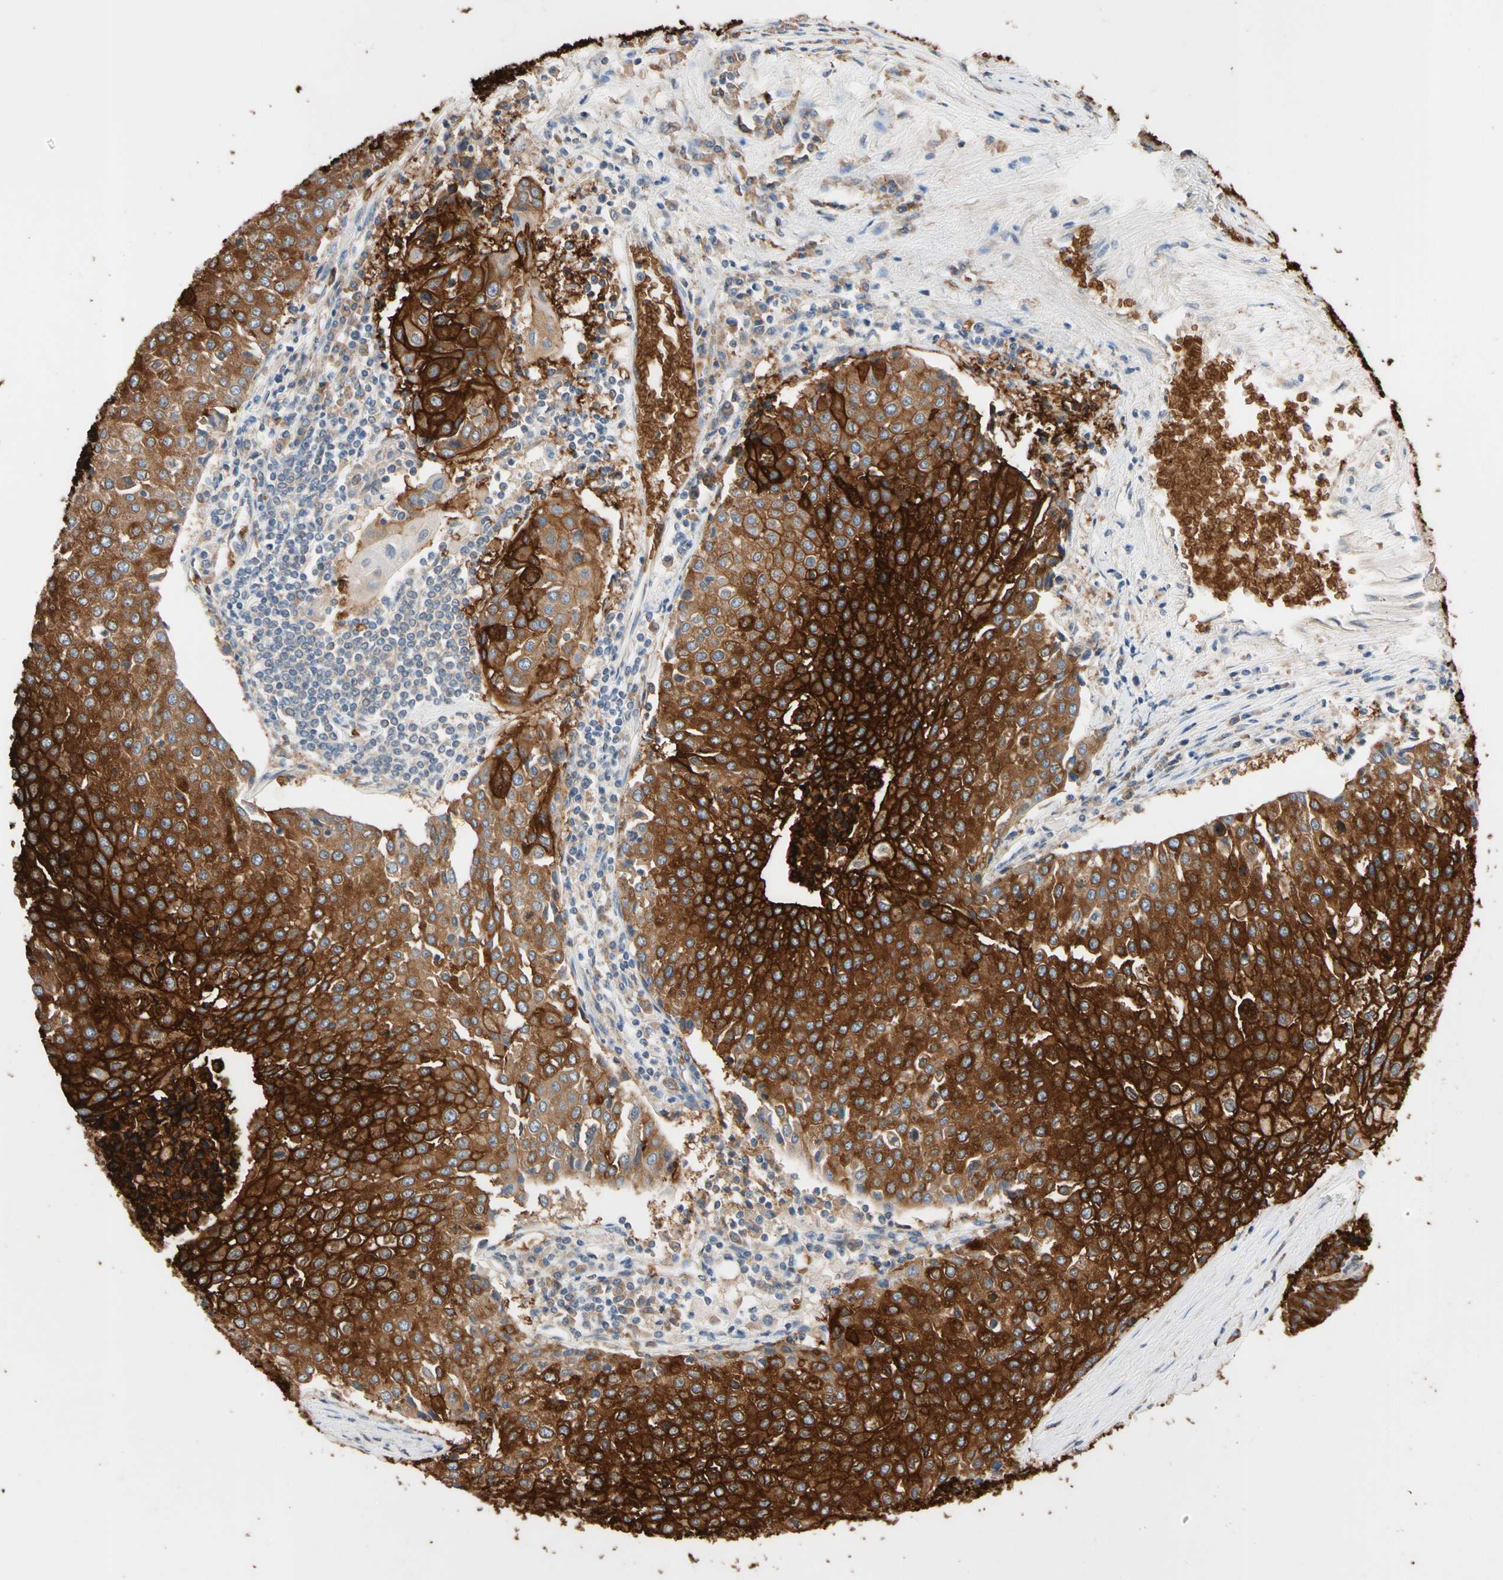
{"staining": {"intensity": "strong", "quantity": ">75%", "location": "cytoplasmic/membranous"}, "tissue": "urothelial cancer", "cell_type": "Tumor cells", "image_type": "cancer", "snomed": [{"axis": "morphology", "description": "Urothelial carcinoma, High grade"}, {"axis": "topography", "description": "Urinary bladder"}], "caption": "Urothelial cancer tissue reveals strong cytoplasmic/membranous positivity in approximately >75% of tumor cells, visualized by immunohistochemistry. (DAB (3,3'-diaminobenzidine) IHC, brown staining for protein, blue staining for nuclei).", "gene": "RIOK2", "patient": {"sex": "female", "age": 85}}